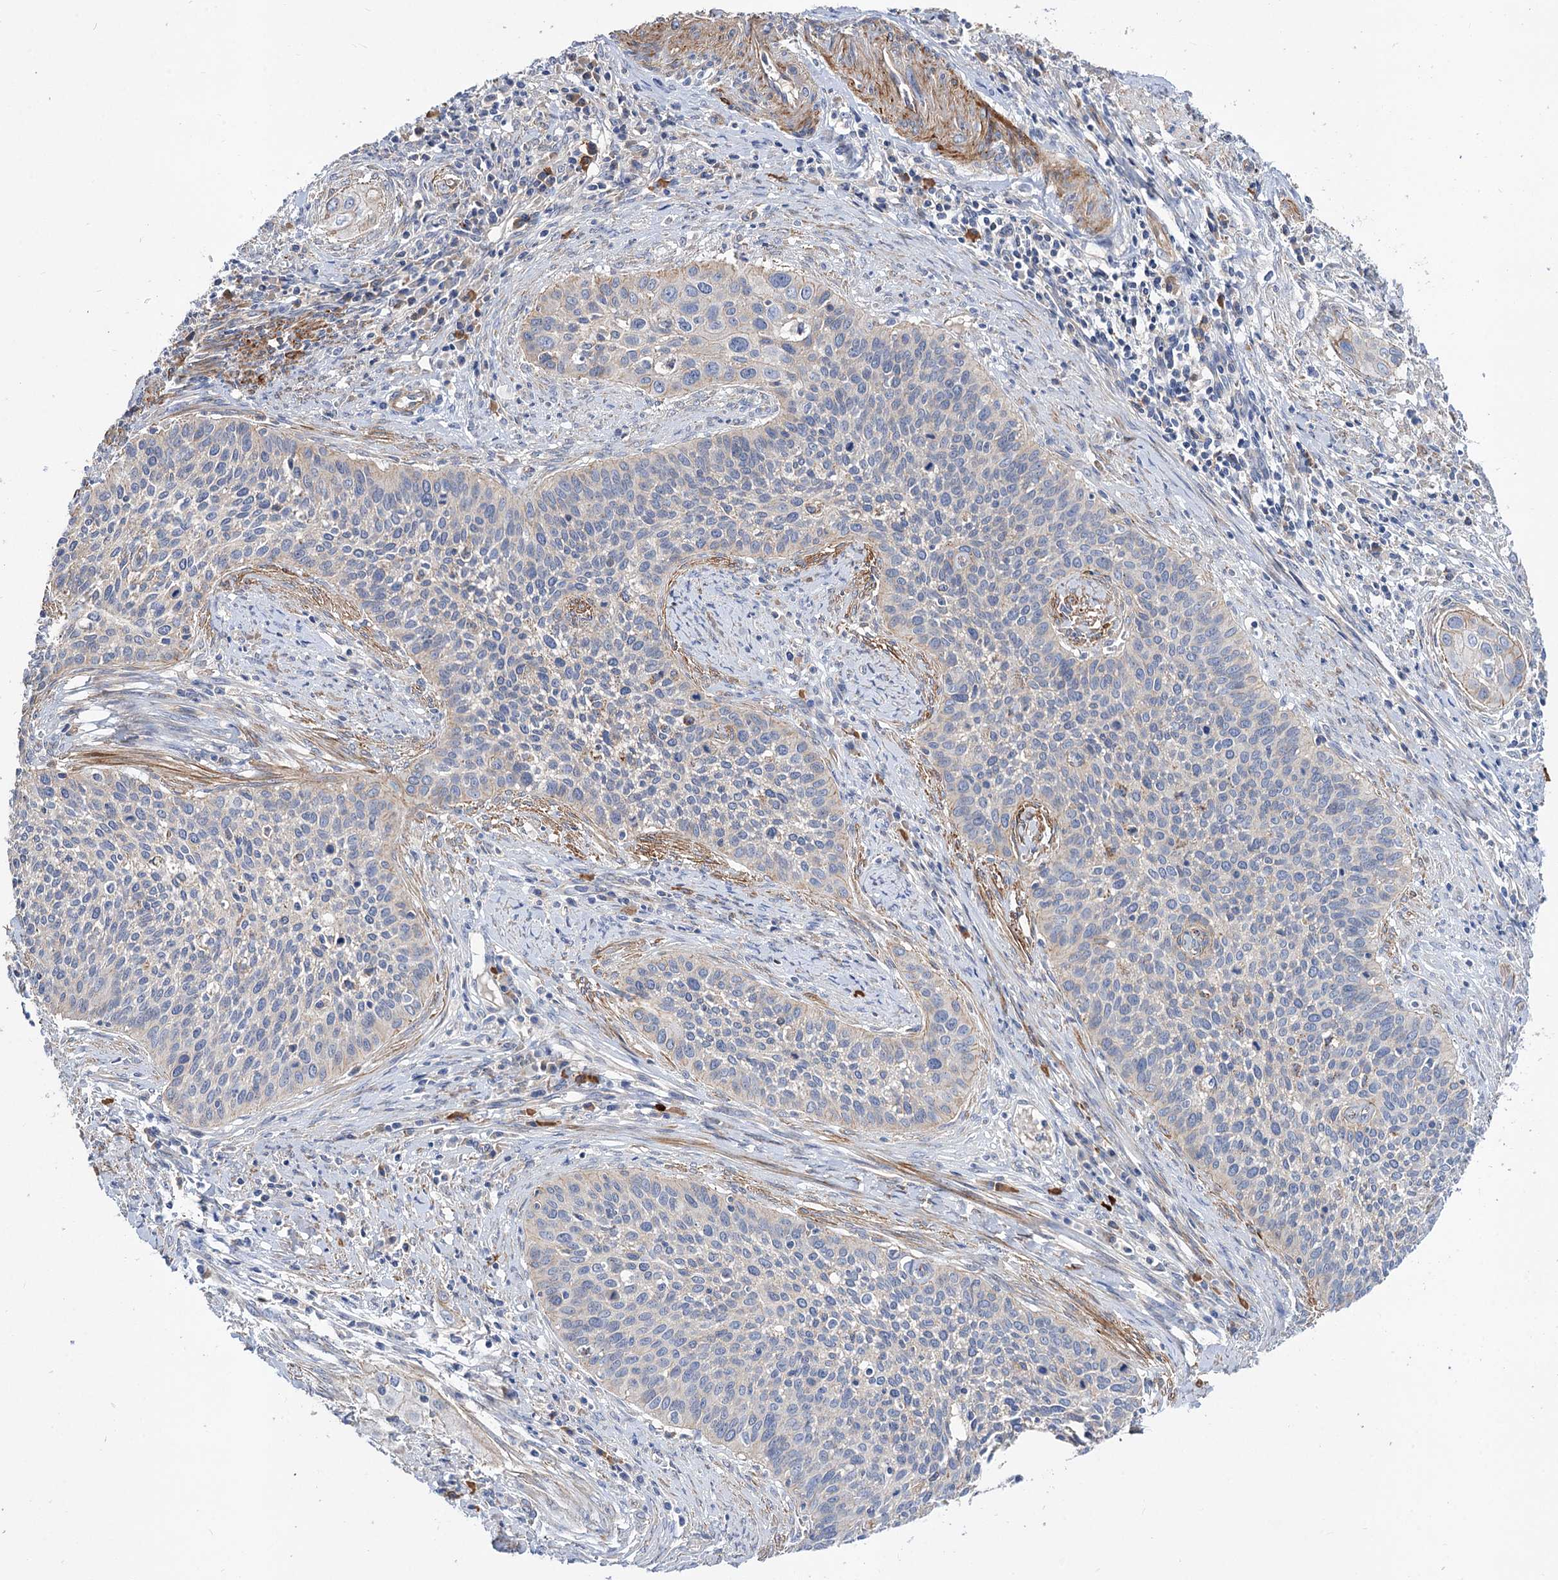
{"staining": {"intensity": "negative", "quantity": "none", "location": "none"}, "tissue": "cervical cancer", "cell_type": "Tumor cells", "image_type": "cancer", "snomed": [{"axis": "morphology", "description": "Squamous cell carcinoma, NOS"}, {"axis": "topography", "description": "Cervix"}], "caption": "Protein analysis of cervical cancer (squamous cell carcinoma) demonstrates no significant positivity in tumor cells.", "gene": "NUDCD2", "patient": {"sex": "female", "age": 34}}